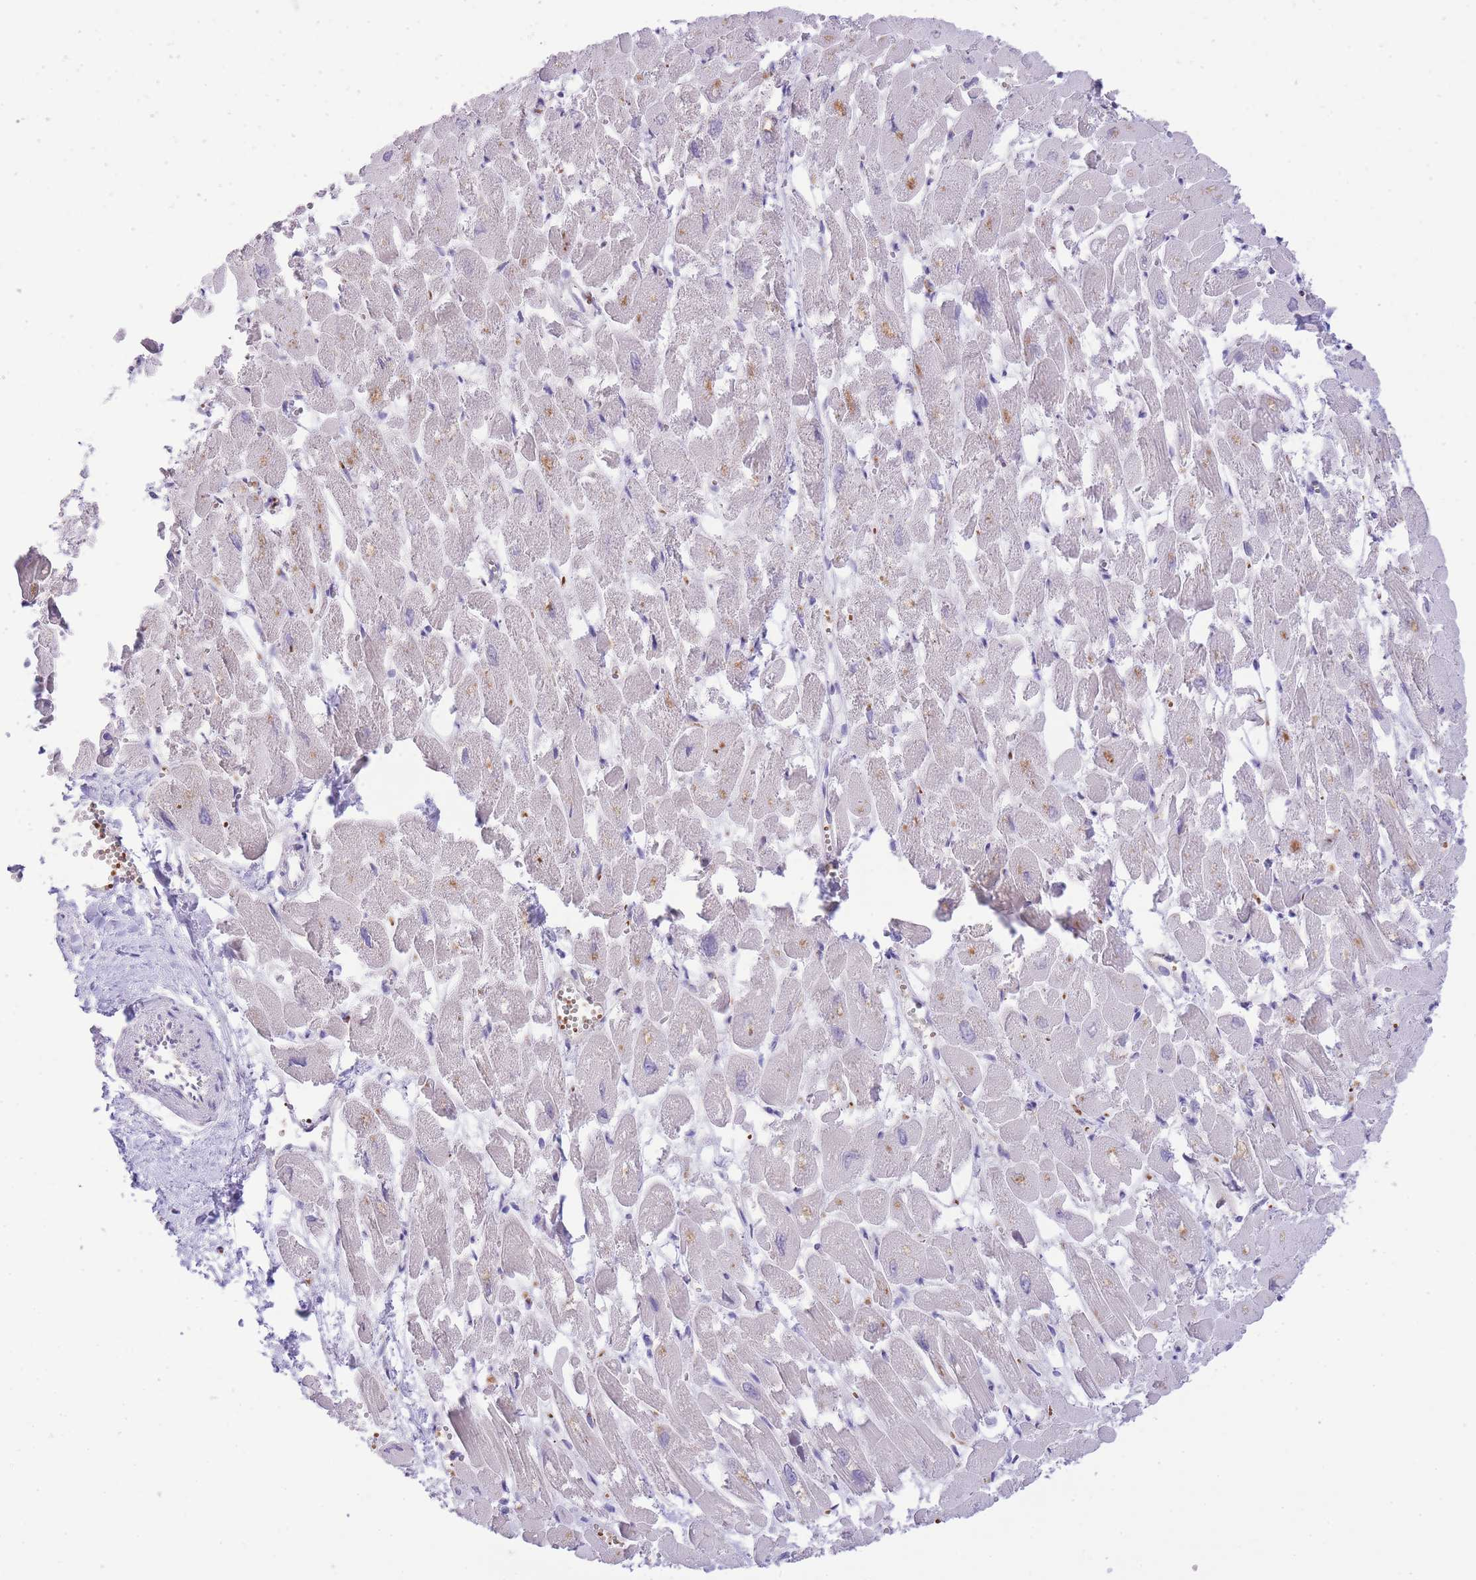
{"staining": {"intensity": "moderate", "quantity": "25%-75%", "location": "cytoplasmic/membranous"}, "tissue": "heart muscle", "cell_type": "Cardiomyocytes", "image_type": "normal", "snomed": [{"axis": "morphology", "description": "Normal tissue, NOS"}, {"axis": "topography", "description": "Heart"}], "caption": "Moderate cytoplasmic/membranous positivity for a protein is seen in approximately 25%-75% of cardiomyocytes of normal heart muscle using IHC.", "gene": "MEIOSIN", "patient": {"sex": "male", "age": 54}}